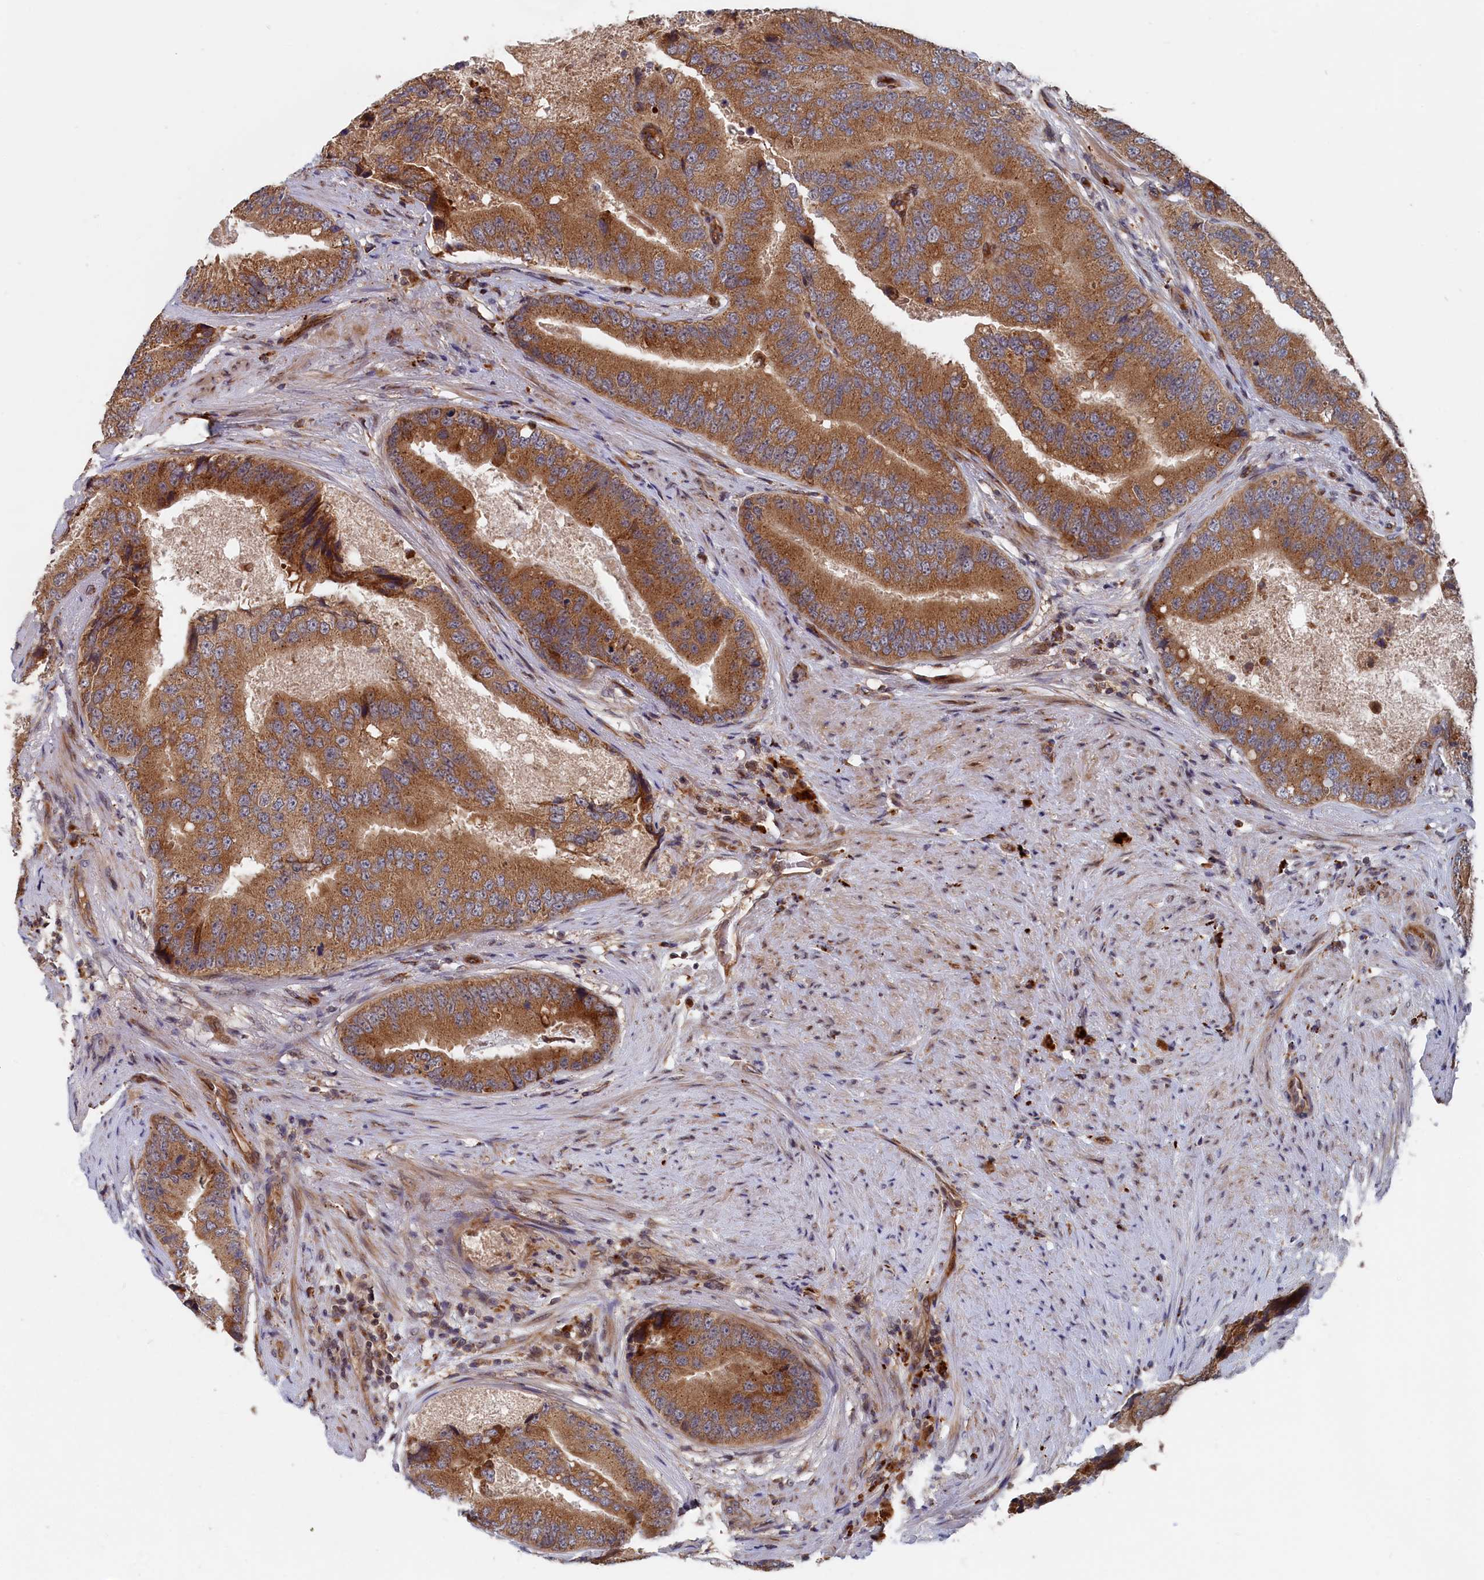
{"staining": {"intensity": "moderate", "quantity": ">75%", "location": "cytoplasmic/membranous"}, "tissue": "prostate cancer", "cell_type": "Tumor cells", "image_type": "cancer", "snomed": [{"axis": "morphology", "description": "Adenocarcinoma, High grade"}, {"axis": "topography", "description": "Prostate"}], "caption": "An IHC micrograph of tumor tissue is shown. Protein staining in brown shows moderate cytoplasmic/membranous positivity in adenocarcinoma (high-grade) (prostate) within tumor cells. The staining is performed using DAB brown chromogen to label protein expression. The nuclei are counter-stained blue using hematoxylin.", "gene": "TRAPPC2L", "patient": {"sex": "male", "age": 70}}